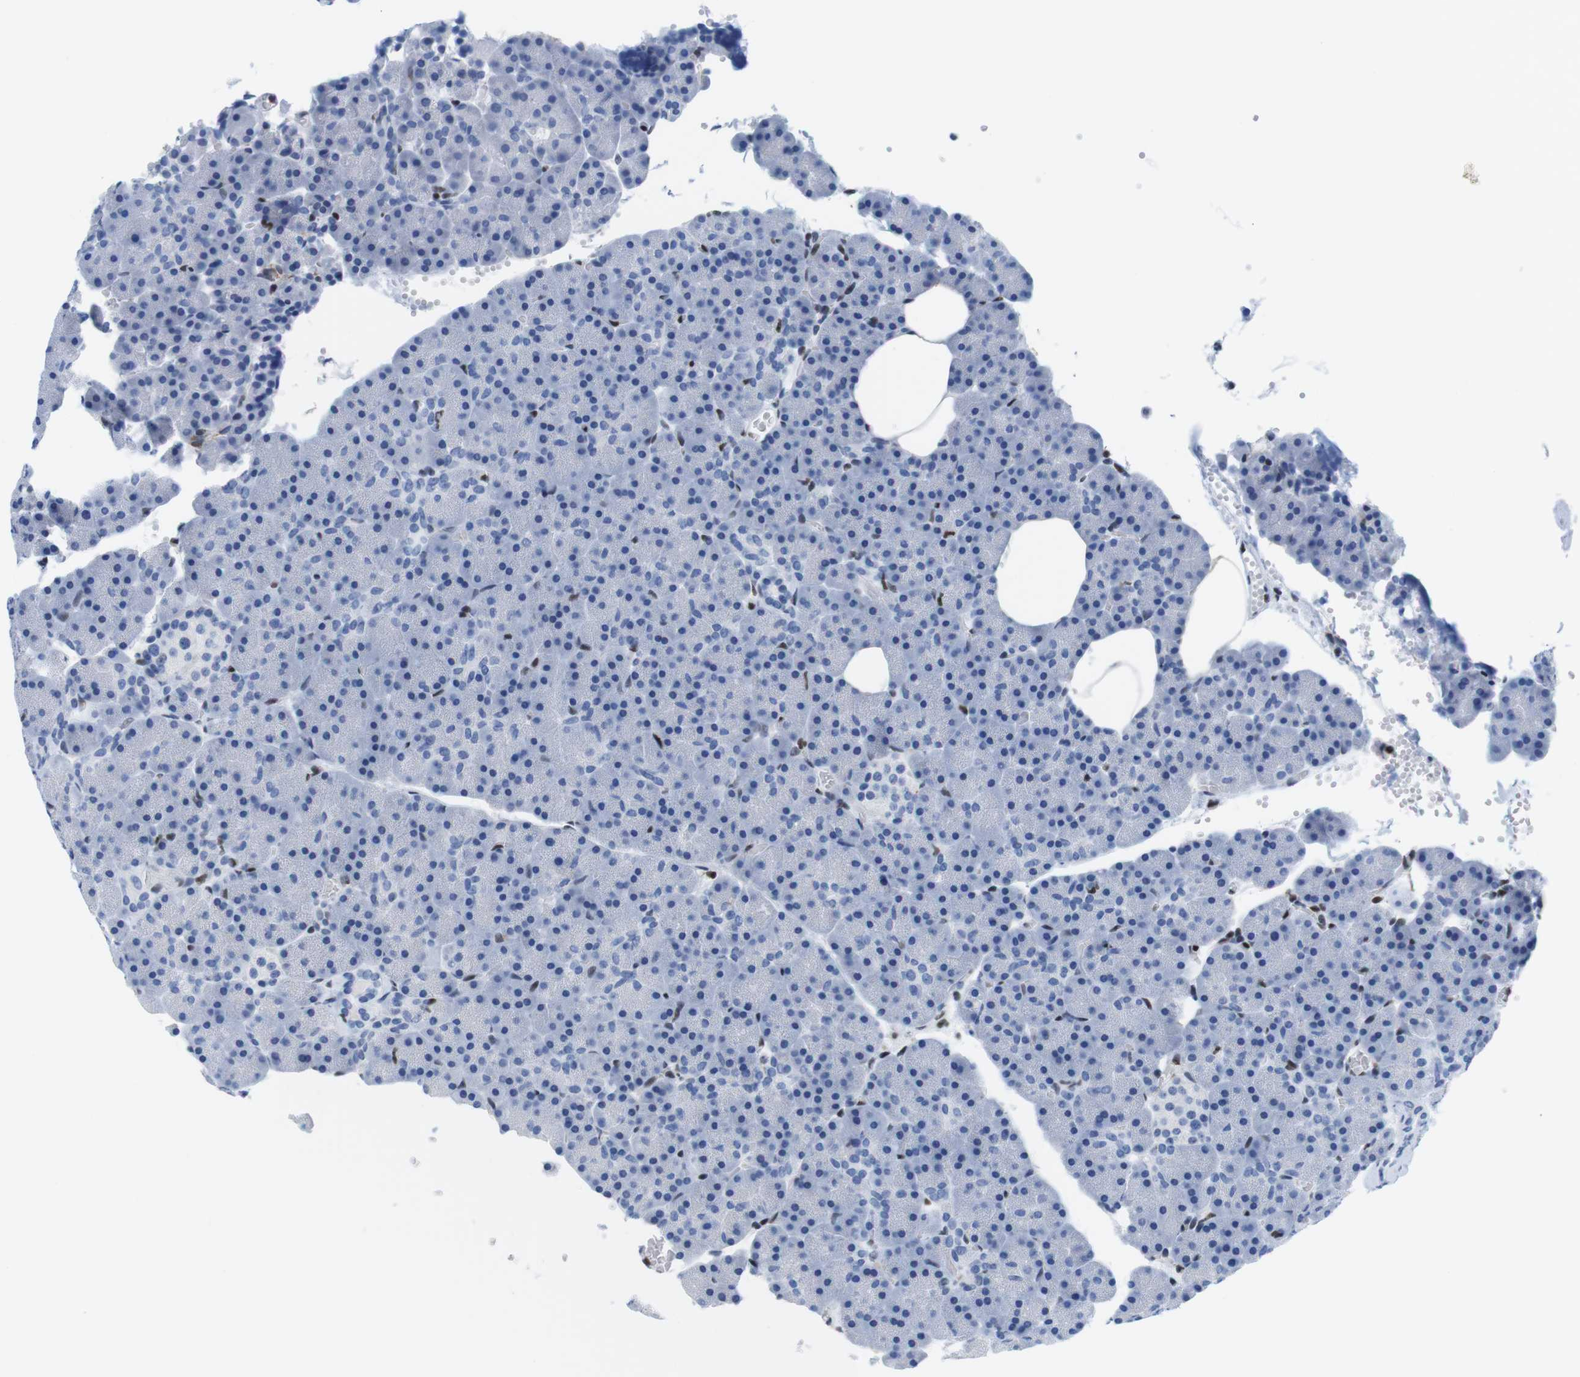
{"staining": {"intensity": "negative", "quantity": "none", "location": "none"}, "tissue": "pancreas", "cell_type": "Exocrine glandular cells", "image_type": "normal", "snomed": [{"axis": "morphology", "description": "Normal tissue, NOS"}, {"axis": "topography", "description": "Pancreas"}], "caption": "This is a photomicrograph of immunohistochemistry staining of benign pancreas, which shows no expression in exocrine glandular cells. (Stains: DAB immunohistochemistry (IHC) with hematoxylin counter stain, Microscopy: brightfield microscopy at high magnification).", "gene": "IFI16", "patient": {"sex": "female", "age": 35}}